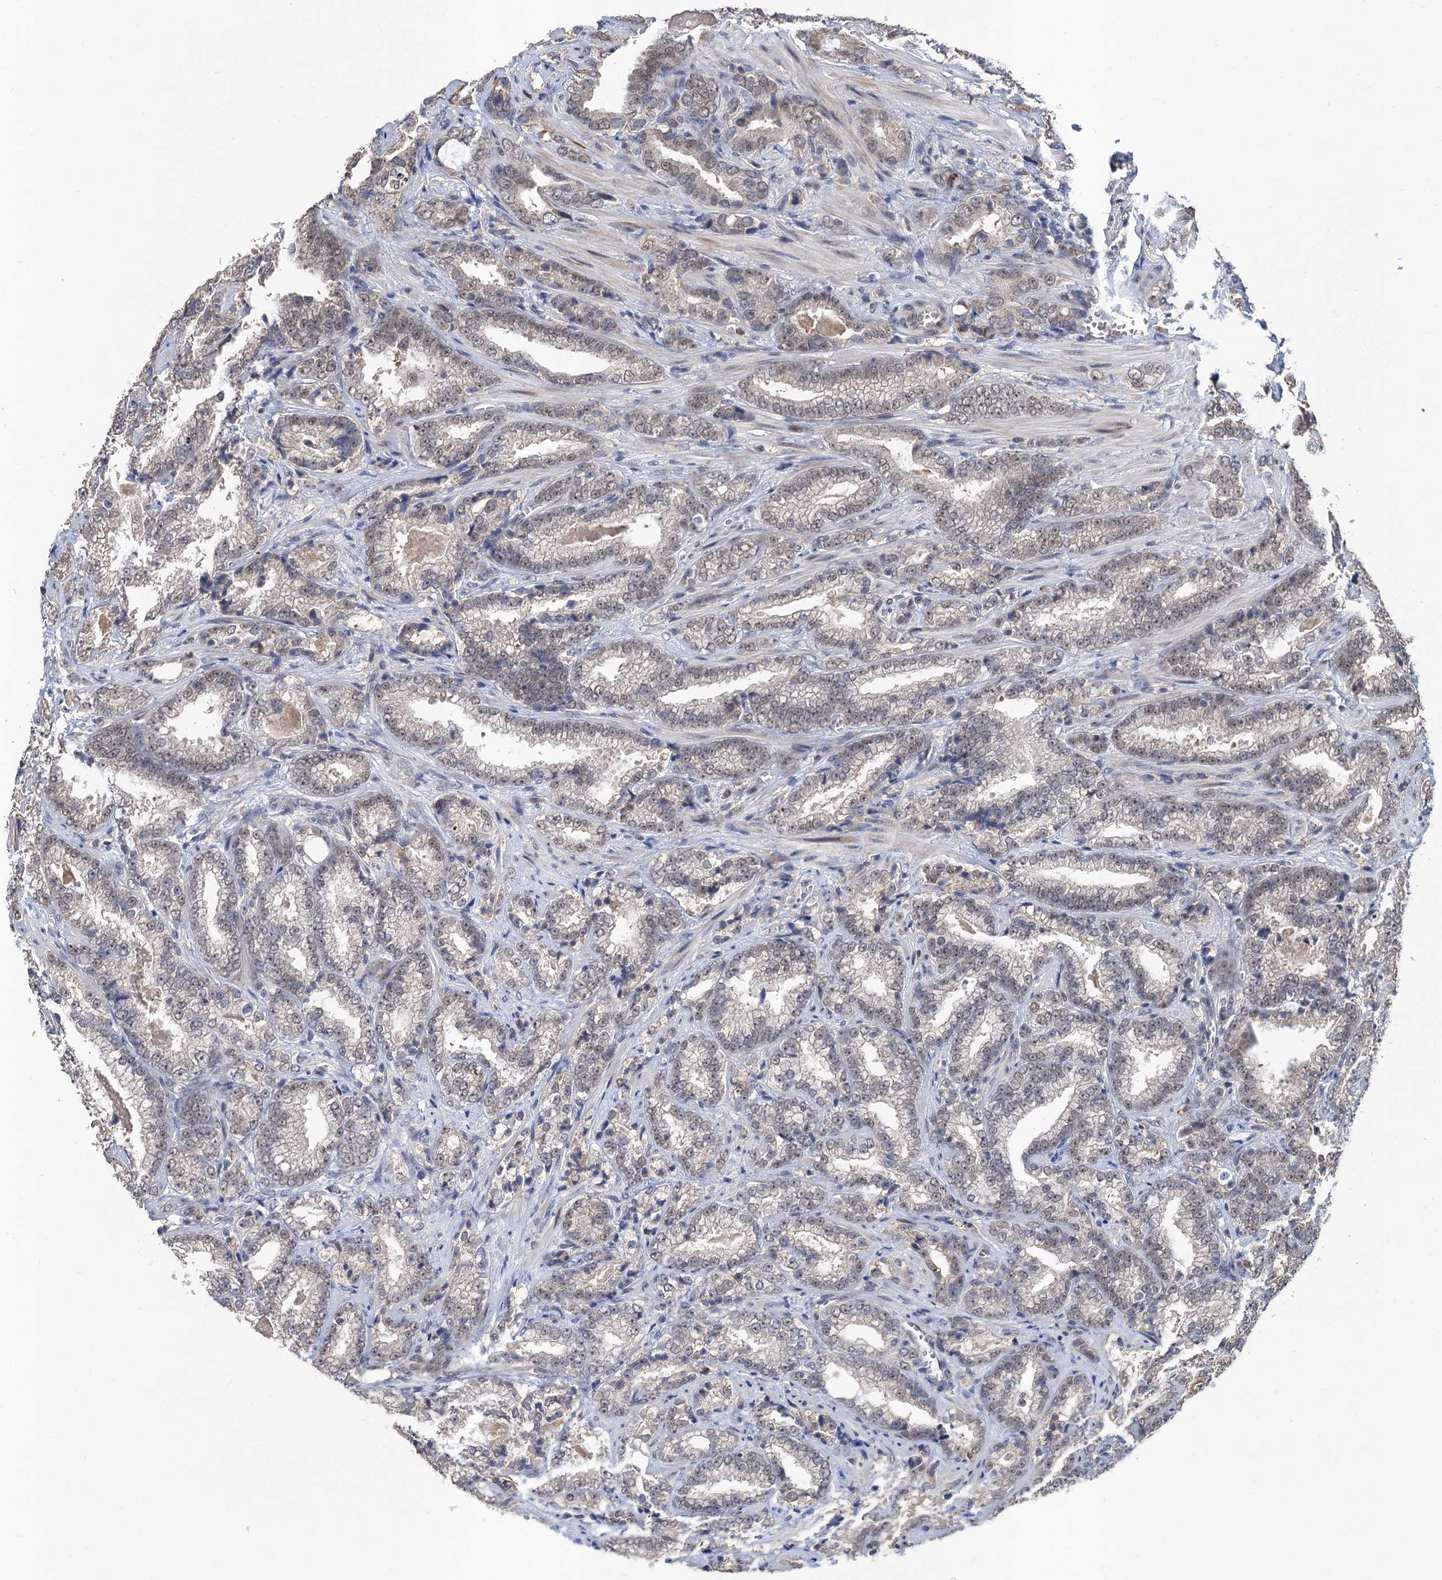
{"staining": {"intensity": "weak", "quantity": "25%-75%", "location": "nuclear"}, "tissue": "prostate cancer", "cell_type": "Tumor cells", "image_type": "cancer", "snomed": [{"axis": "morphology", "description": "Adenocarcinoma, High grade"}, {"axis": "topography", "description": "Prostate and seminal vesicle, NOS"}], "caption": "Protein staining of prostate cancer tissue shows weak nuclear expression in approximately 25%-75% of tumor cells. (DAB (3,3'-diaminobenzidine) IHC with brightfield microscopy, high magnification).", "gene": "TSEN34", "patient": {"sex": "male", "age": 67}}